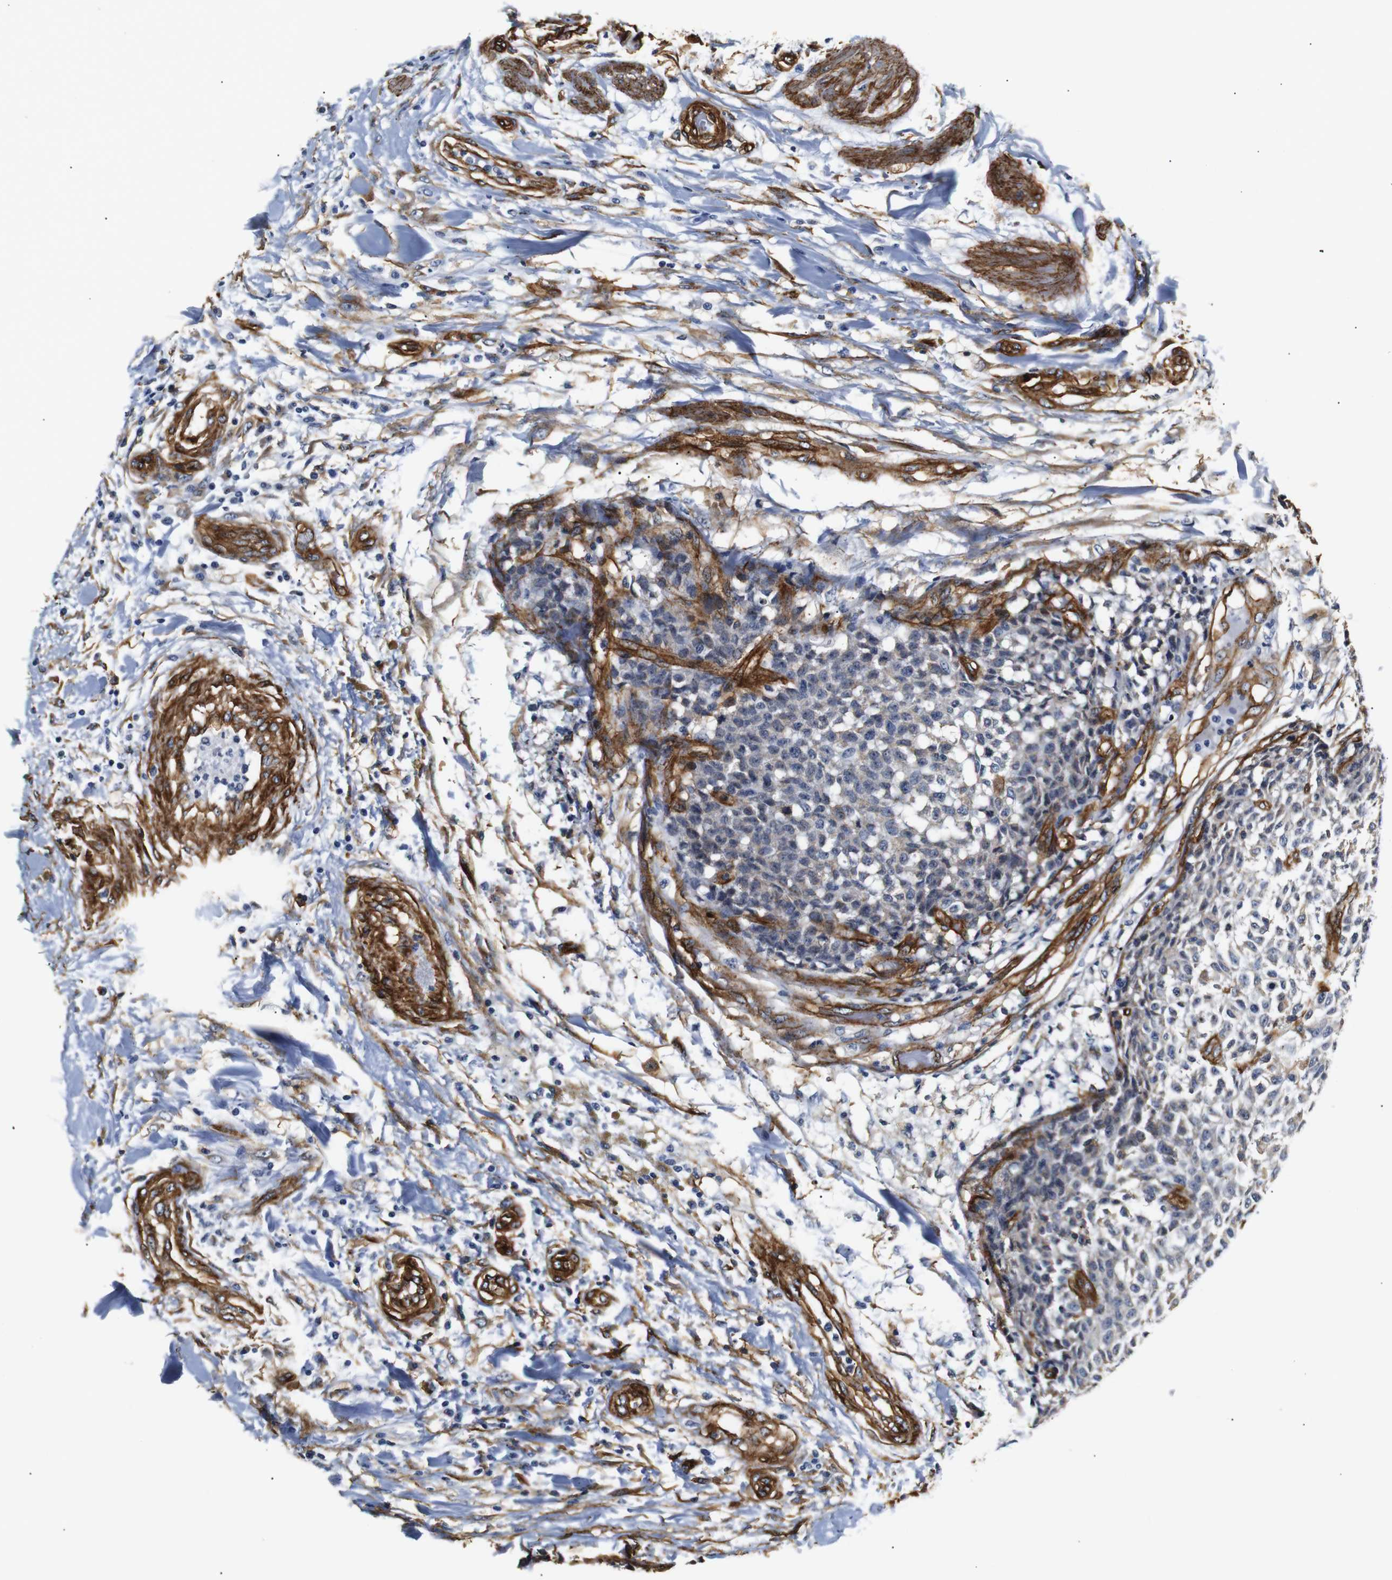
{"staining": {"intensity": "negative", "quantity": "none", "location": "none"}, "tissue": "testis cancer", "cell_type": "Tumor cells", "image_type": "cancer", "snomed": [{"axis": "morphology", "description": "Seminoma, NOS"}, {"axis": "topography", "description": "Testis"}], "caption": "Tumor cells are negative for brown protein staining in testis cancer (seminoma).", "gene": "CAV2", "patient": {"sex": "male", "age": 59}}